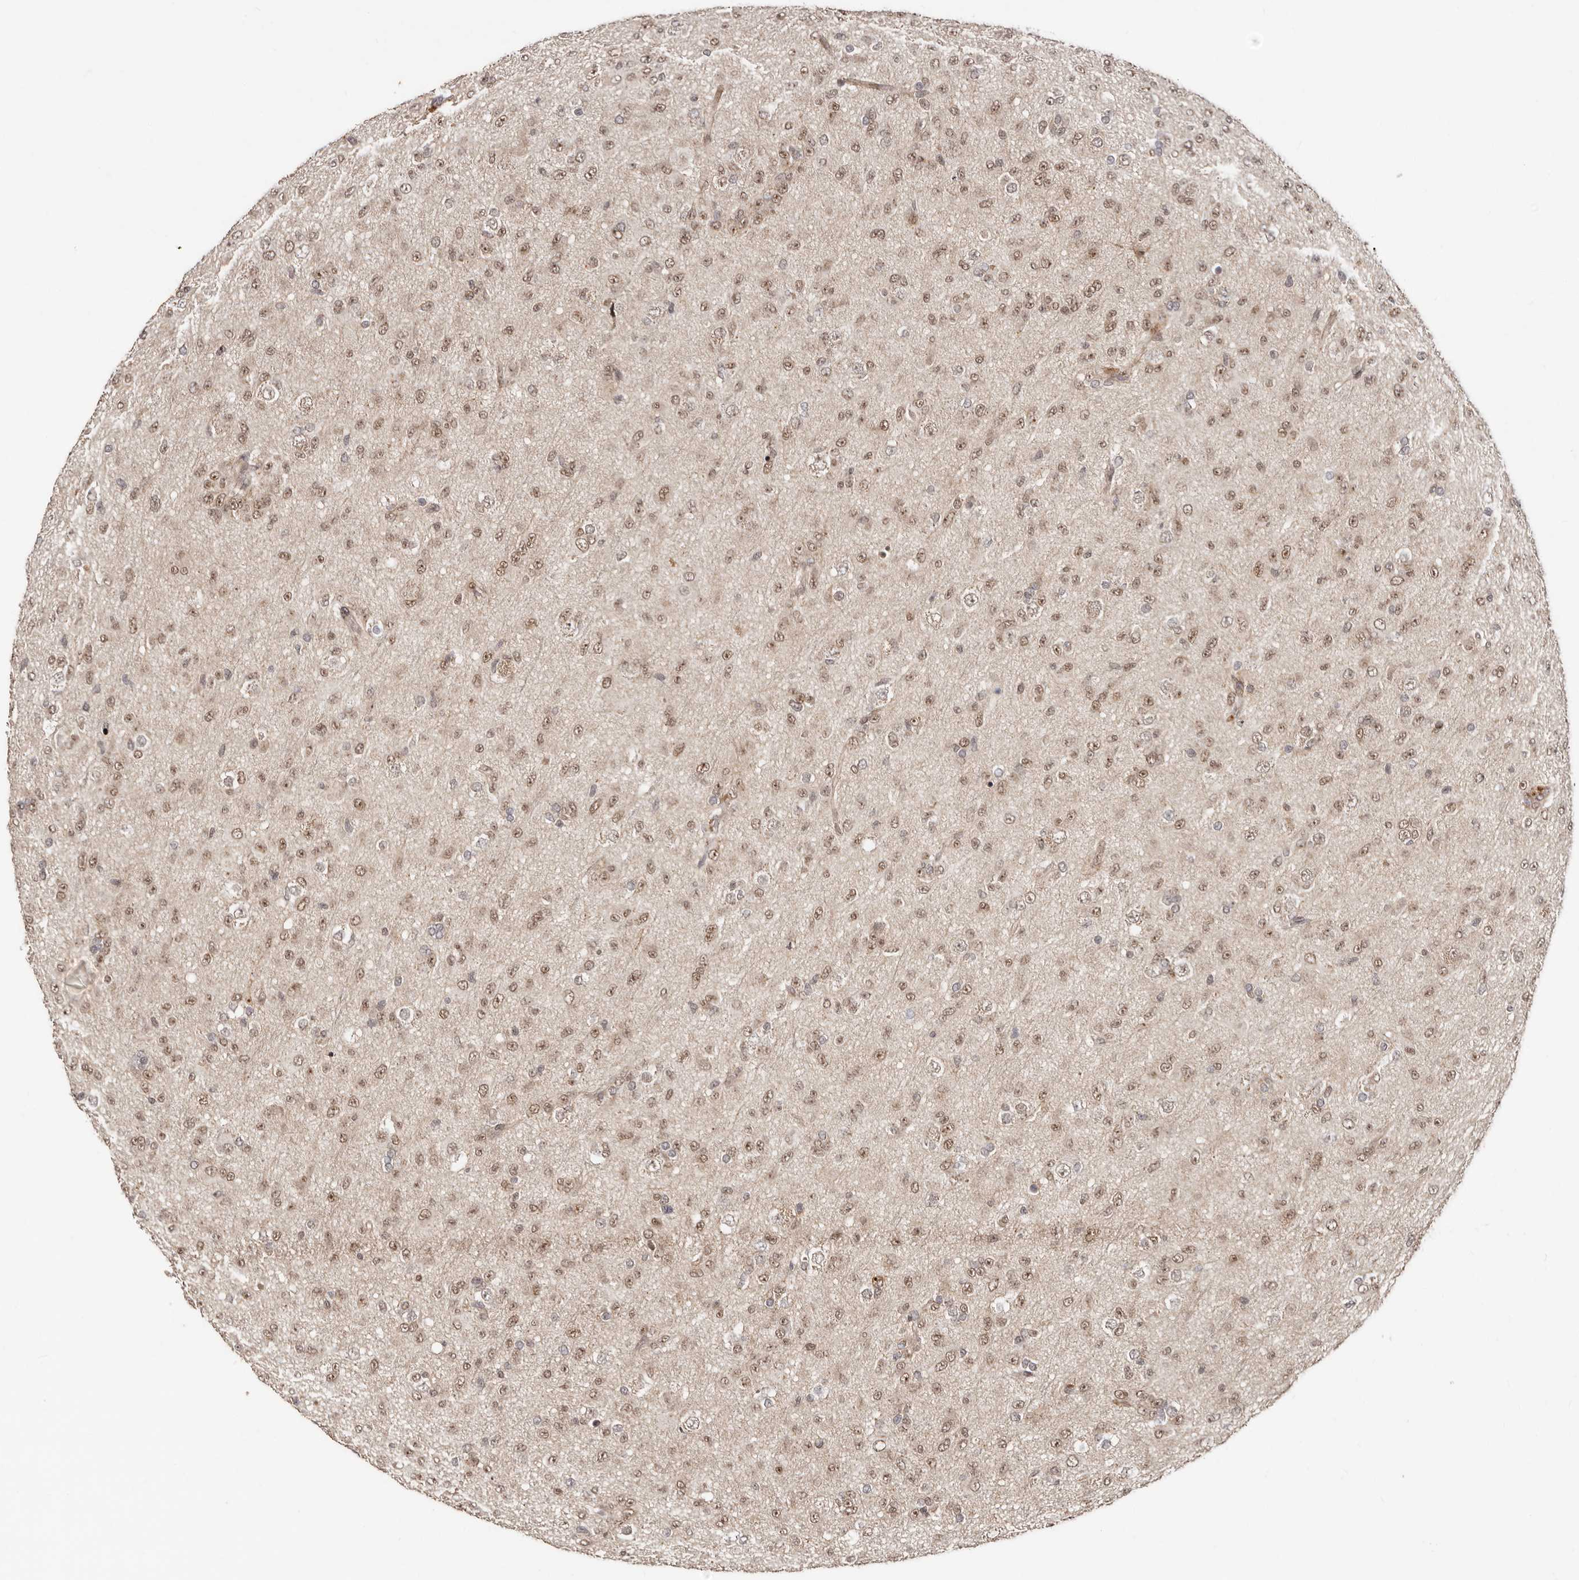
{"staining": {"intensity": "moderate", "quantity": "25%-75%", "location": "nuclear"}, "tissue": "glioma", "cell_type": "Tumor cells", "image_type": "cancer", "snomed": [{"axis": "morphology", "description": "Glioma, malignant, Low grade"}, {"axis": "topography", "description": "Brain"}], "caption": "This photomicrograph reveals low-grade glioma (malignant) stained with IHC to label a protein in brown. The nuclear of tumor cells show moderate positivity for the protein. Nuclei are counter-stained blue.", "gene": "SRCAP", "patient": {"sex": "male", "age": 65}}